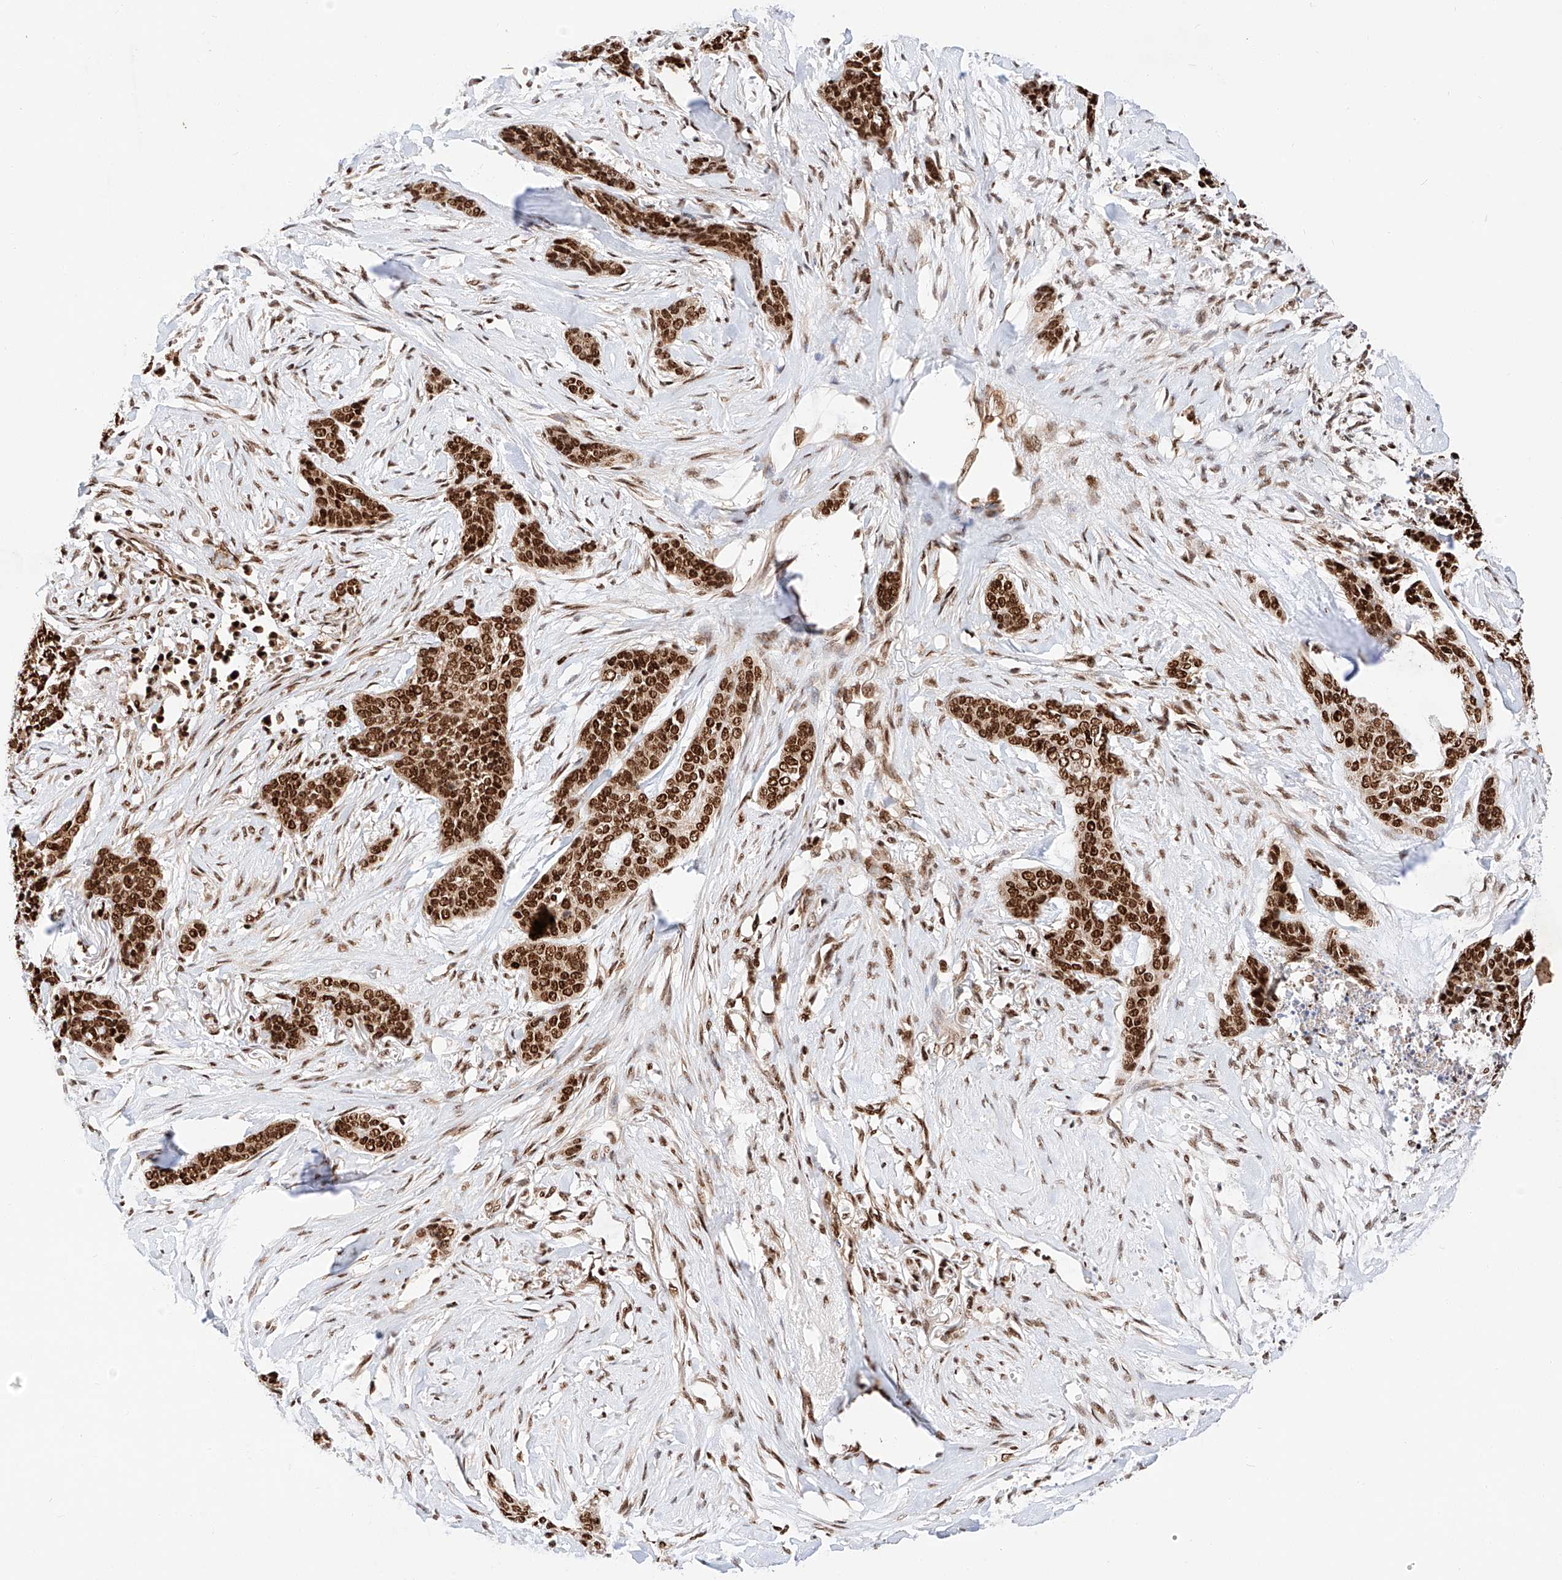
{"staining": {"intensity": "strong", "quantity": ">75%", "location": "nuclear"}, "tissue": "skin cancer", "cell_type": "Tumor cells", "image_type": "cancer", "snomed": [{"axis": "morphology", "description": "Basal cell carcinoma"}, {"axis": "topography", "description": "Skin"}], "caption": "Strong nuclear expression for a protein is identified in approximately >75% of tumor cells of skin cancer using IHC.", "gene": "HDAC9", "patient": {"sex": "female", "age": 64}}